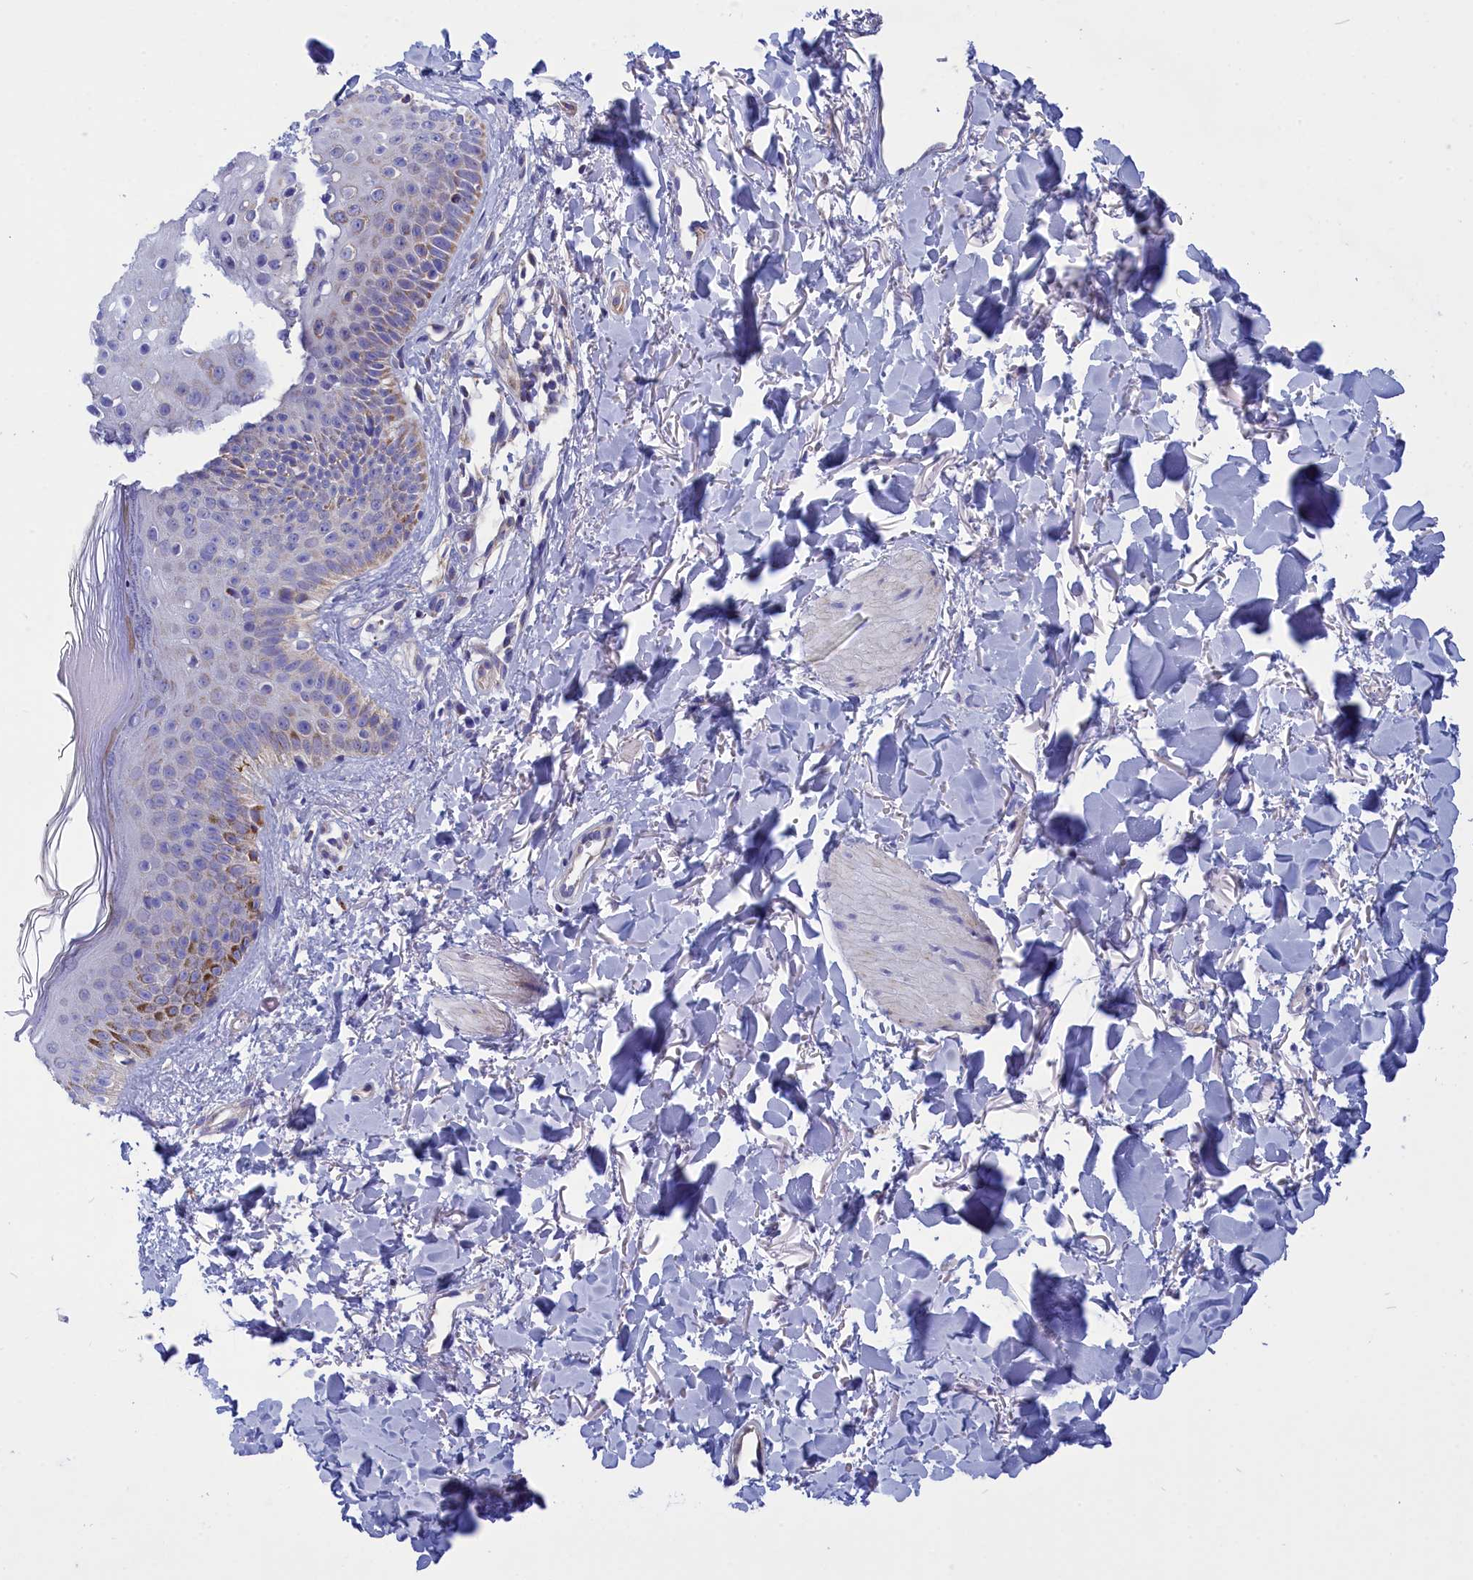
{"staining": {"intensity": "negative", "quantity": "none", "location": "none"}, "tissue": "skin", "cell_type": "Fibroblasts", "image_type": "normal", "snomed": [{"axis": "morphology", "description": "Normal tissue, NOS"}, {"axis": "topography", "description": "Skin"}], "caption": "Immunohistochemistry of normal skin exhibits no positivity in fibroblasts.", "gene": "CCRL2", "patient": {"sex": "female", "age": 58}}